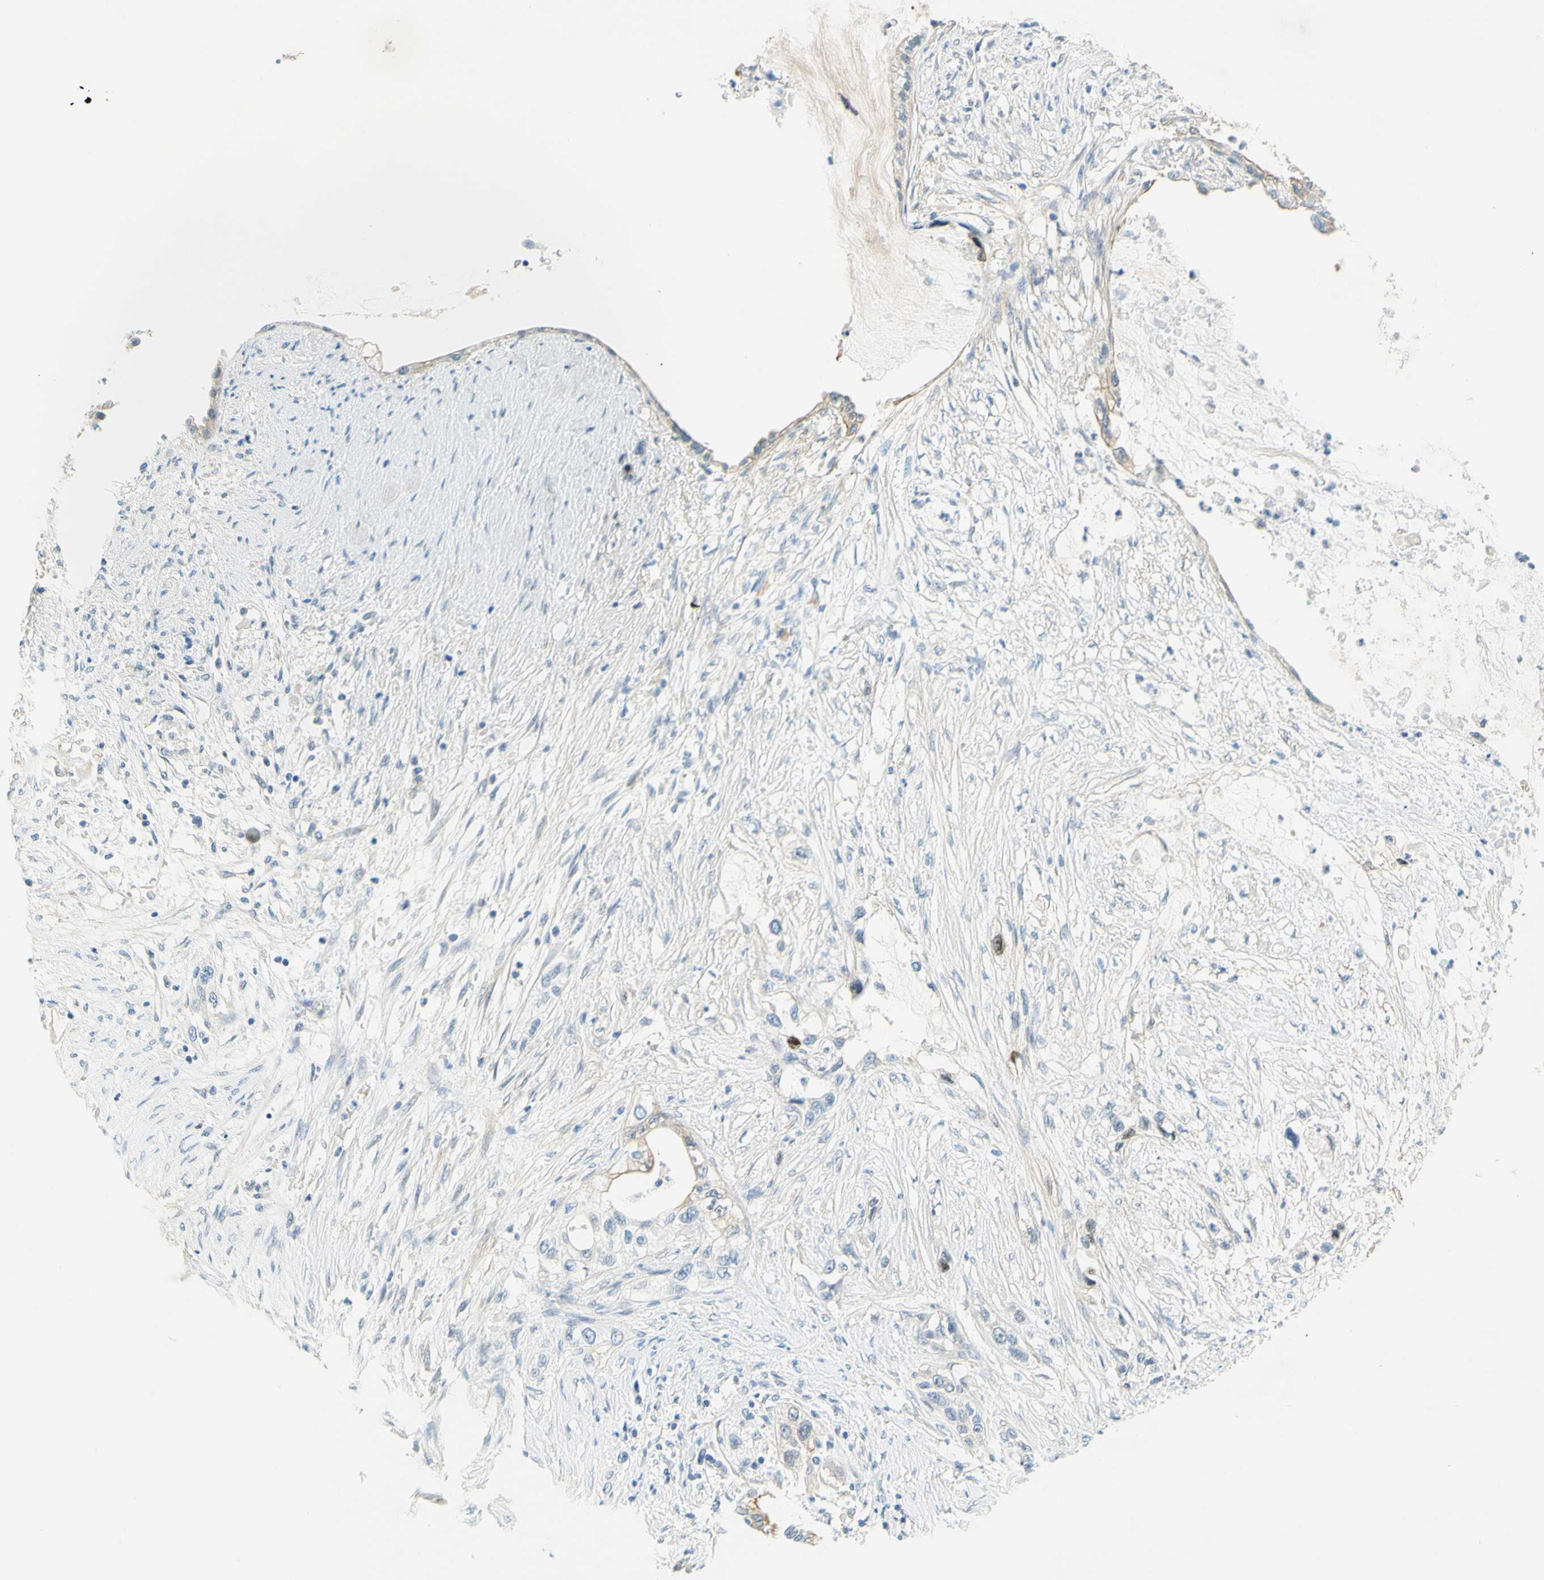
{"staining": {"intensity": "moderate", "quantity": "<25%", "location": "cytoplasmic/membranous"}, "tissue": "pancreatic cancer", "cell_type": "Tumor cells", "image_type": "cancer", "snomed": [{"axis": "morphology", "description": "Adenocarcinoma, NOS"}, {"axis": "topography", "description": "Pancreas"}], "caption": "Immunohistochemical staining of pancreatic cancer (adenocarcinoma) shows low levels of moderate cytoplasmic/membranous staining in about <25% of tumor cells.", "gene": "ENTREP2", "patient": {"sex": "female", "age": 70}}